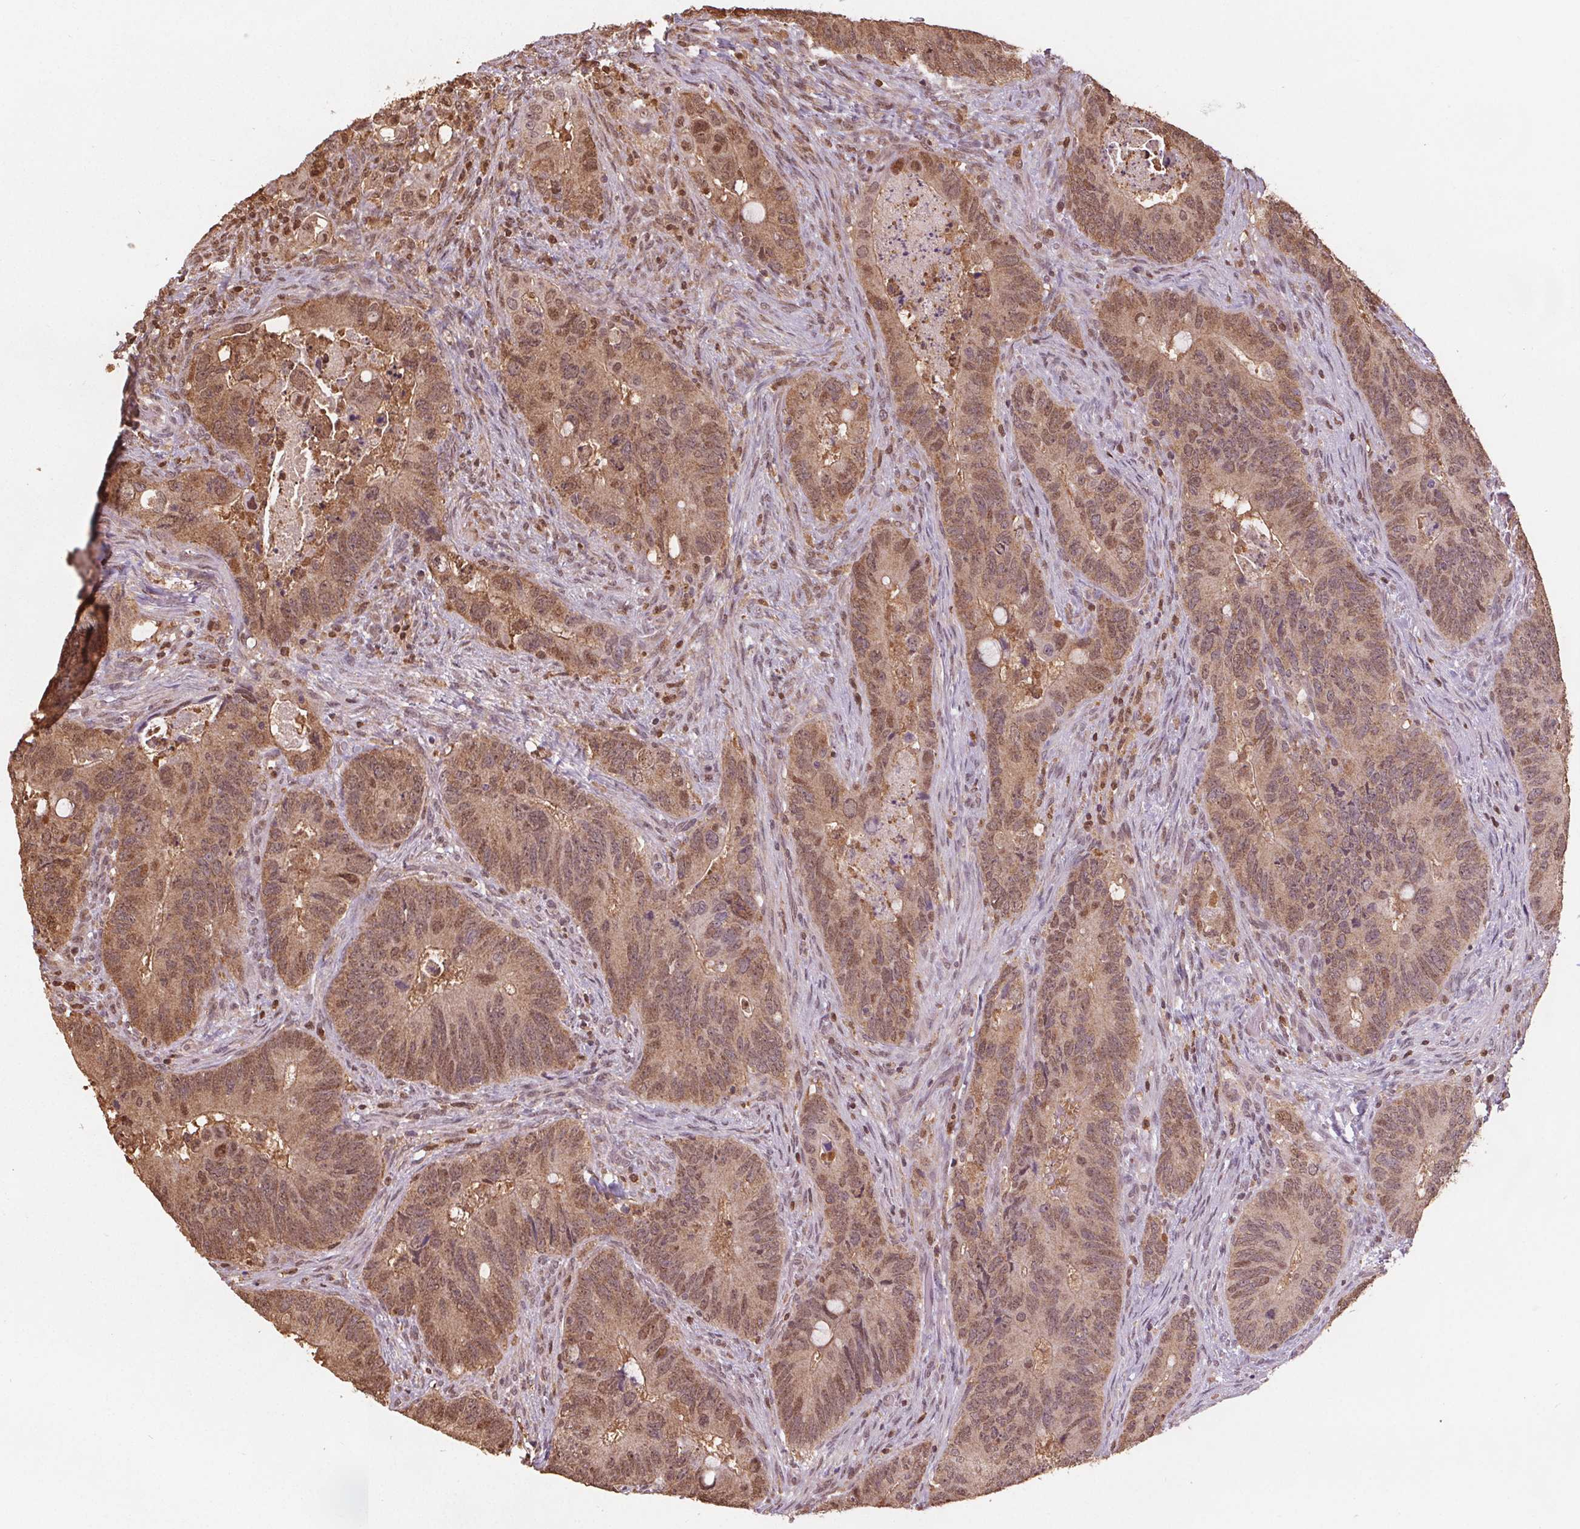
{"staining": {"intensity": "moderate", "quantity": ">75%", "location": "cytoplasmic/membranous,nuclear"}, "tissue": "colorectal cancer", "cell_type": "Tumor cells", "image_type": "cancer", "snomed": [{"axis": "morphology", "description": "Adenocarcinoma, NOS"}, {"axis": "topography", "description": "Rectum"}], "caption": "Protein staining of adenocarcinoma (colorectal) tissue demonstrates moderate cytoplasmic/membranous and nuclear positivity in about >75% of tumor cells.", "gene": "ENO1", "patient": {"sex": "male", "age": 78}}